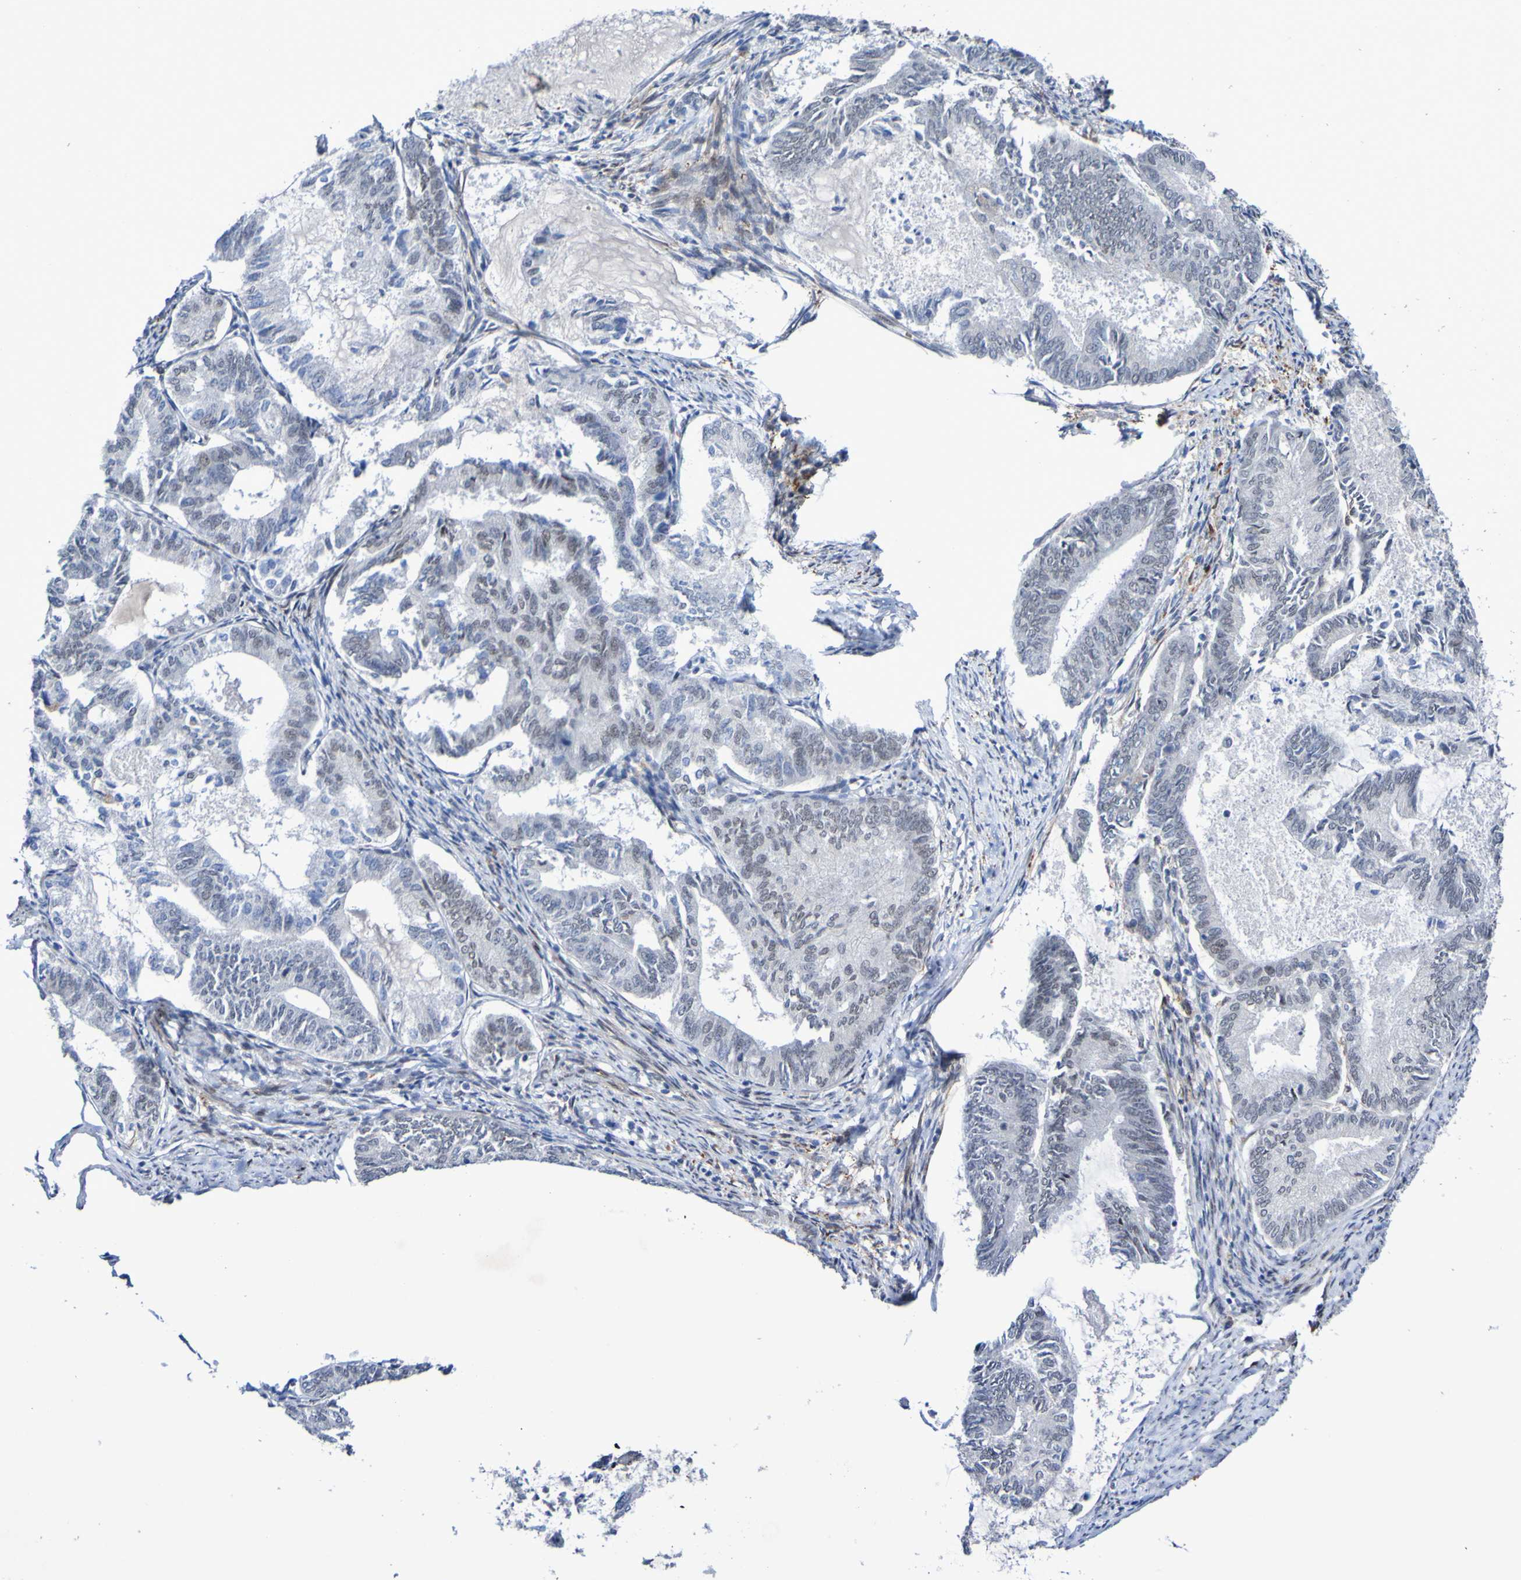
{"staining": {"intensity": "weak", "quantity": "<25%", "location": "nuclear"}, "tissue": "endometrial cancer", "cell_type": "Tumor cells", "image_type": "cancer", "snomed": [{"axis": "morphology", "description": "Adenocarcinoma, NOS"}, {"axis": "topography", "description": "Endometrium"}], "caption": "DAB immunohistochemical staining of endometrial adenocarcinoma reveals no significant expression in tumor cells.", "gene": "PCGF1", "patient": {"sex": "female", "age": 86}}